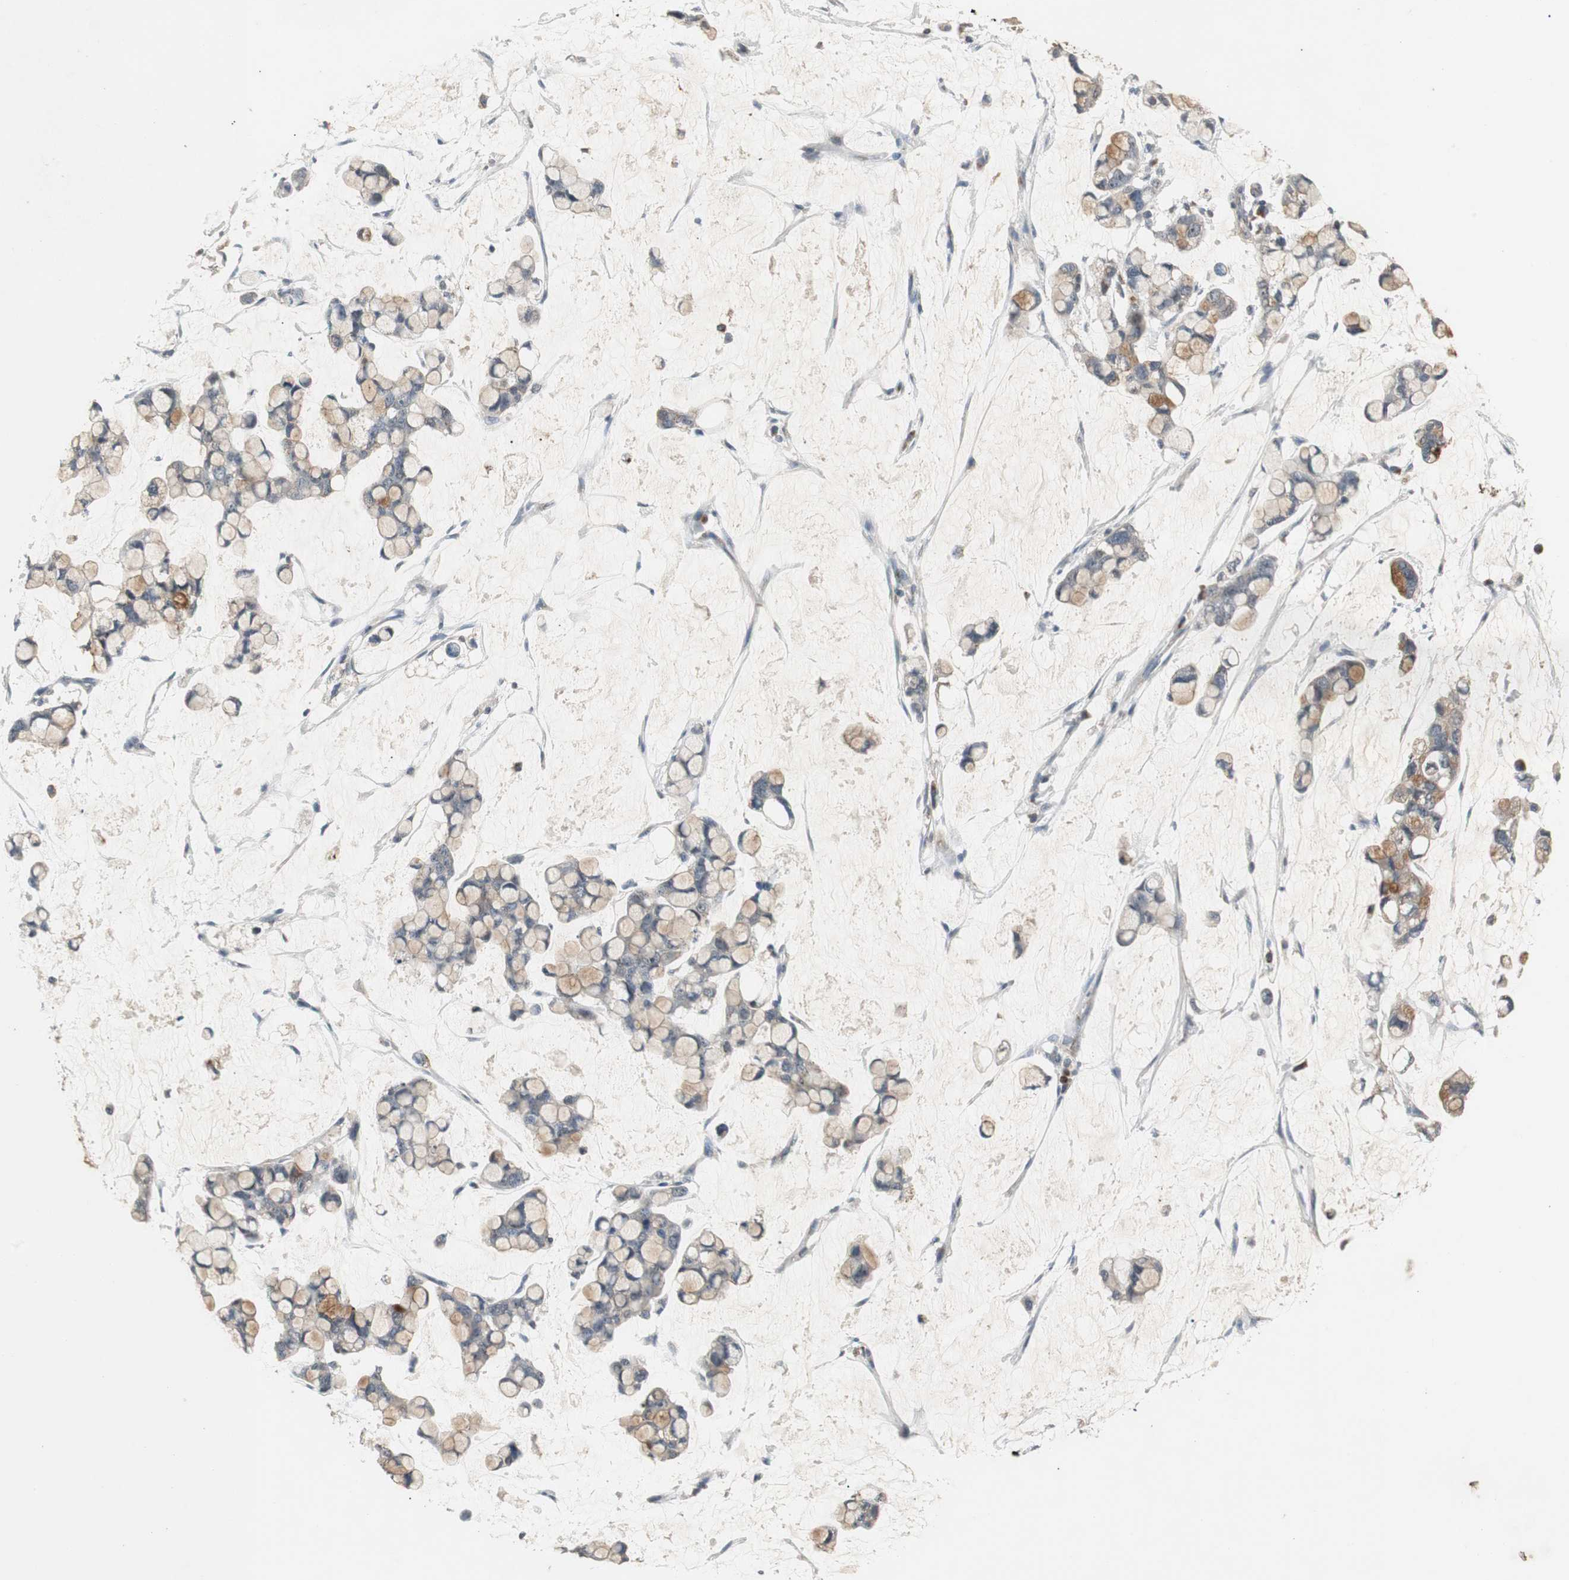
{"staining": {"intensity": "moderate", "quantity": "25%-75%", "location": "cytoplasmic/membranous"}, "tissue": "stomach cancer", "cell_type": "Tumor cells", "image_type": "cancer", "snomed": [{"axis": "morphology", "description": "Adenocarcinoma, NOS"}, {"axis": "topography", "description": "Stomach, lower"}], "caption": "This image shows immunohistochemistry staining of human stomach adenocarcinoma, with medium moderate cytoplasmic/membranous staining in approximately 25%-75% of tumor cells.", "gene": "PTPRN2", "patient": {"sex": "male", "age": 84}}